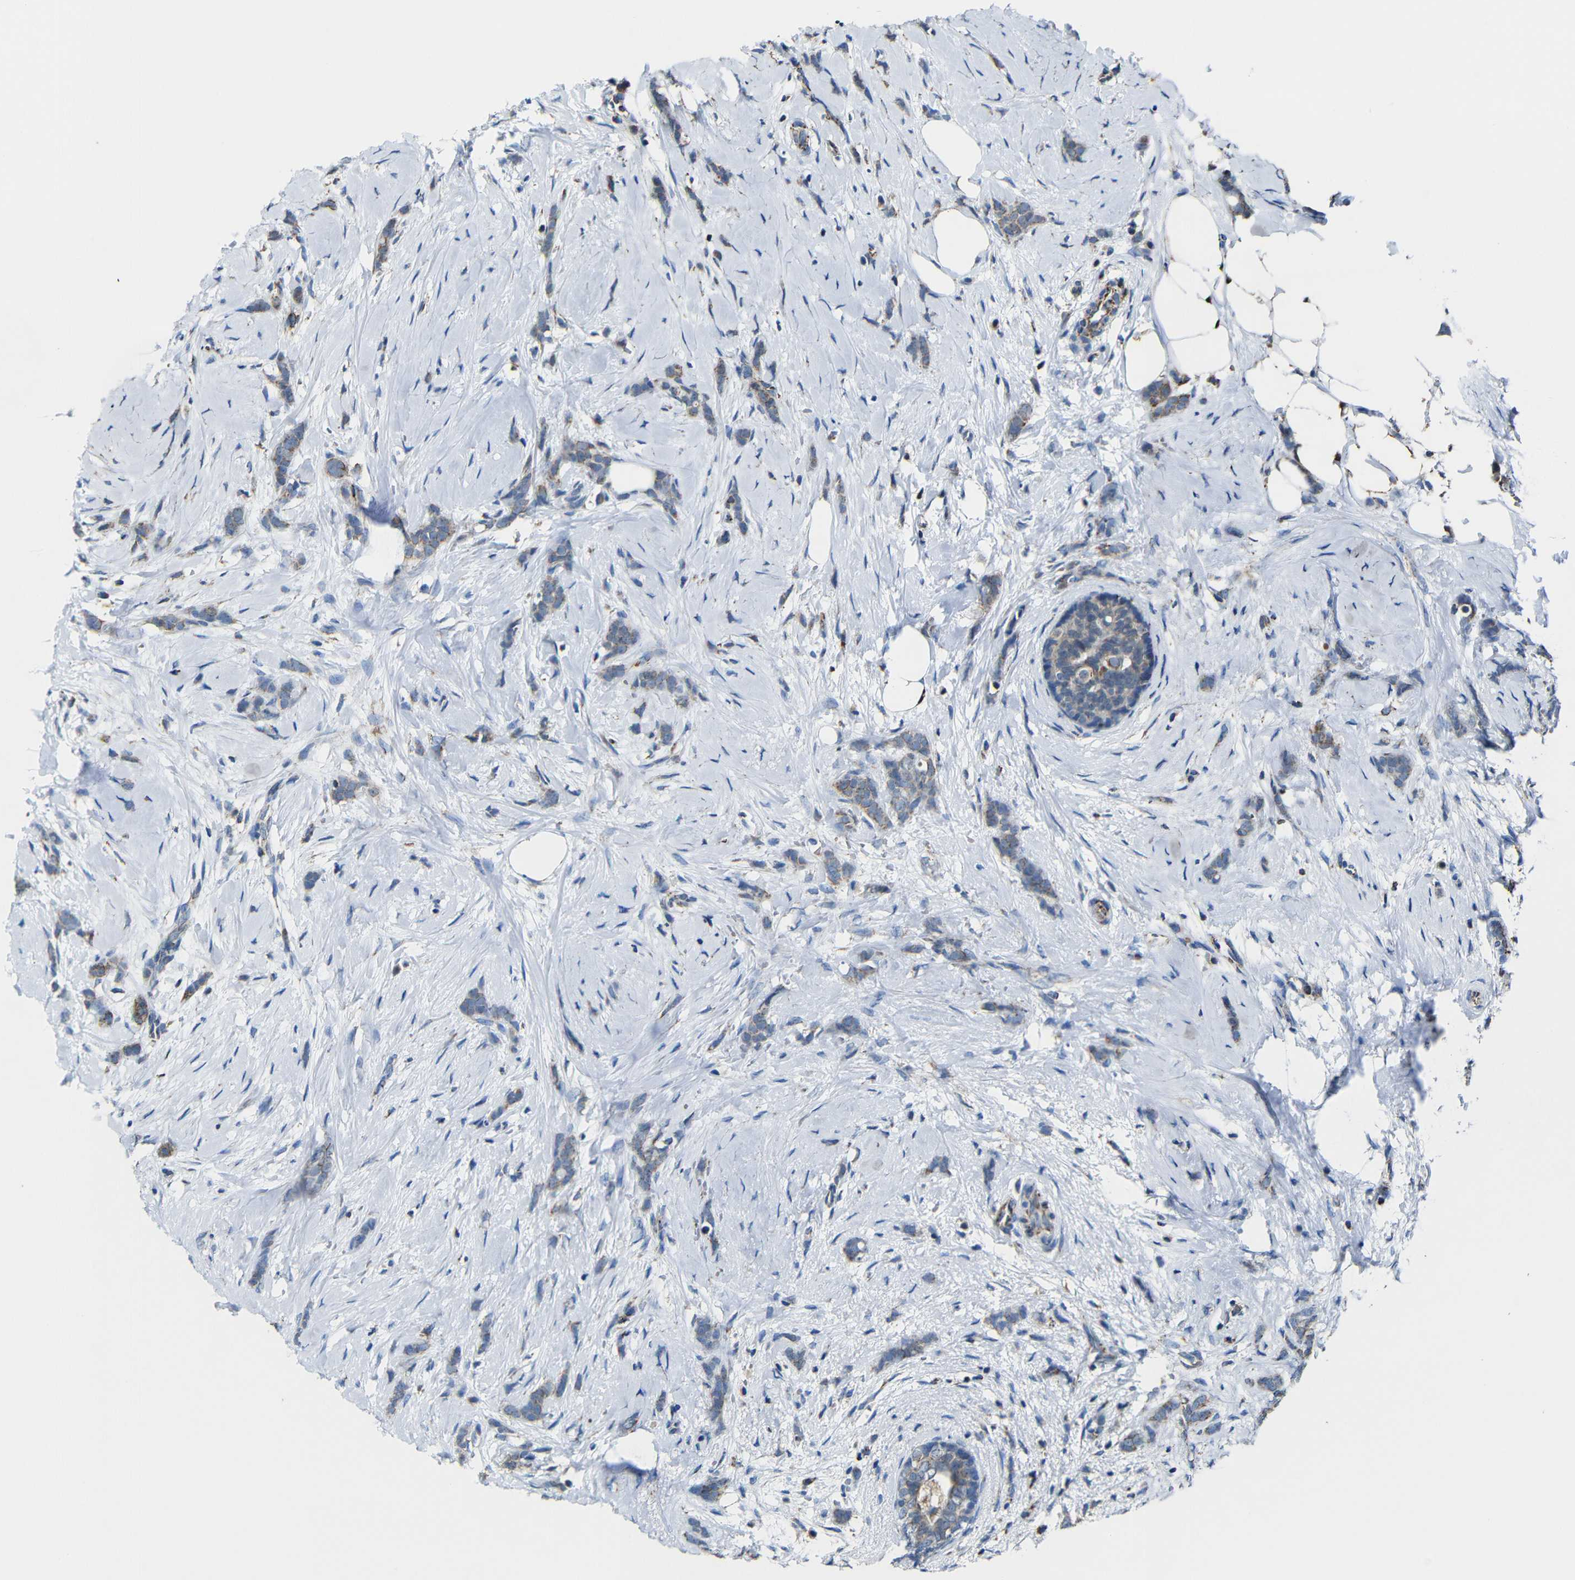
{"staining": {"intensity": "moderate", "quantity": "25%-75%", "location": "cytoplasmic/membranous"}, "tissue": "breast cancer", "cell_type": "Tumor cells", "image_type": "cancer", "snomed": [{"axis": "morphology", "description": "Lobular carcinoma, in situ"}, {"axis": "morphology", "description": "Lobular carcinoma"}, {"axis": "topography", "description": "Breast"}], "caption": "About 25%-75% of tumor cells in lobular carcinoma (breast) demonstrate moderate cytoplasmic/membranous protein positivity as visualized by brown immunohistochemical staining.", "gene": "CA5B", "patient": {"sex": "female", "age": 41}}